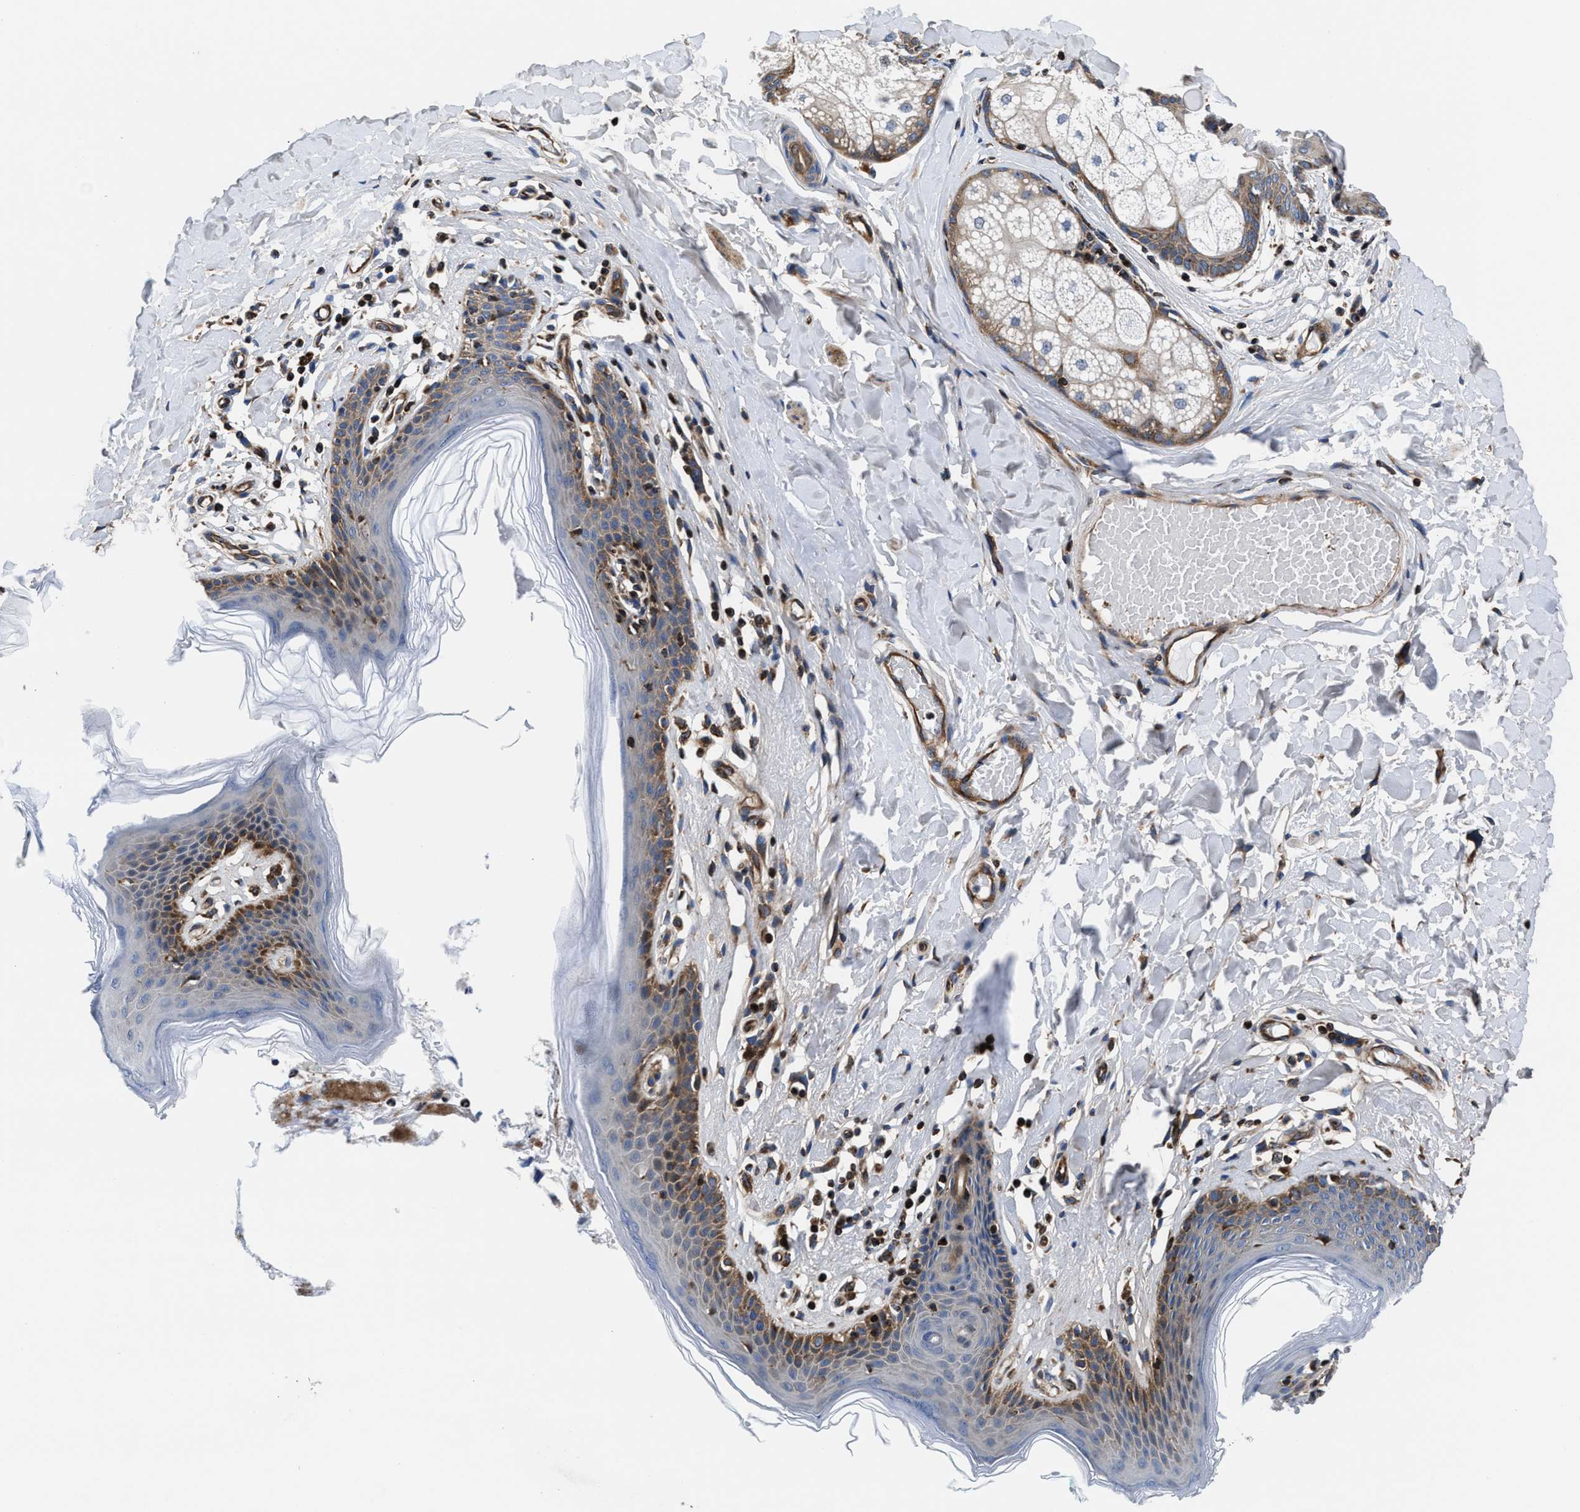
{"staining": {"intensity": "strong", "quantity": "25%-75%", "location": "cytoplasmic/membranous"}, "tissue": "skin", "cell_type": "Epidermal cells", "image_type": "normal", "snomed": [{"axis": "morphology", "description": "Normal tissue, NOS"}, {"axis": "topography", "description": "Vulva"}], "caption": "Normal skin reveals strong cytoplasmic/membranous expression in approximately 25%-75% of epidermal cells.", "gene": "PRR15L", "patient": {"sex": "female", "age": 66}}